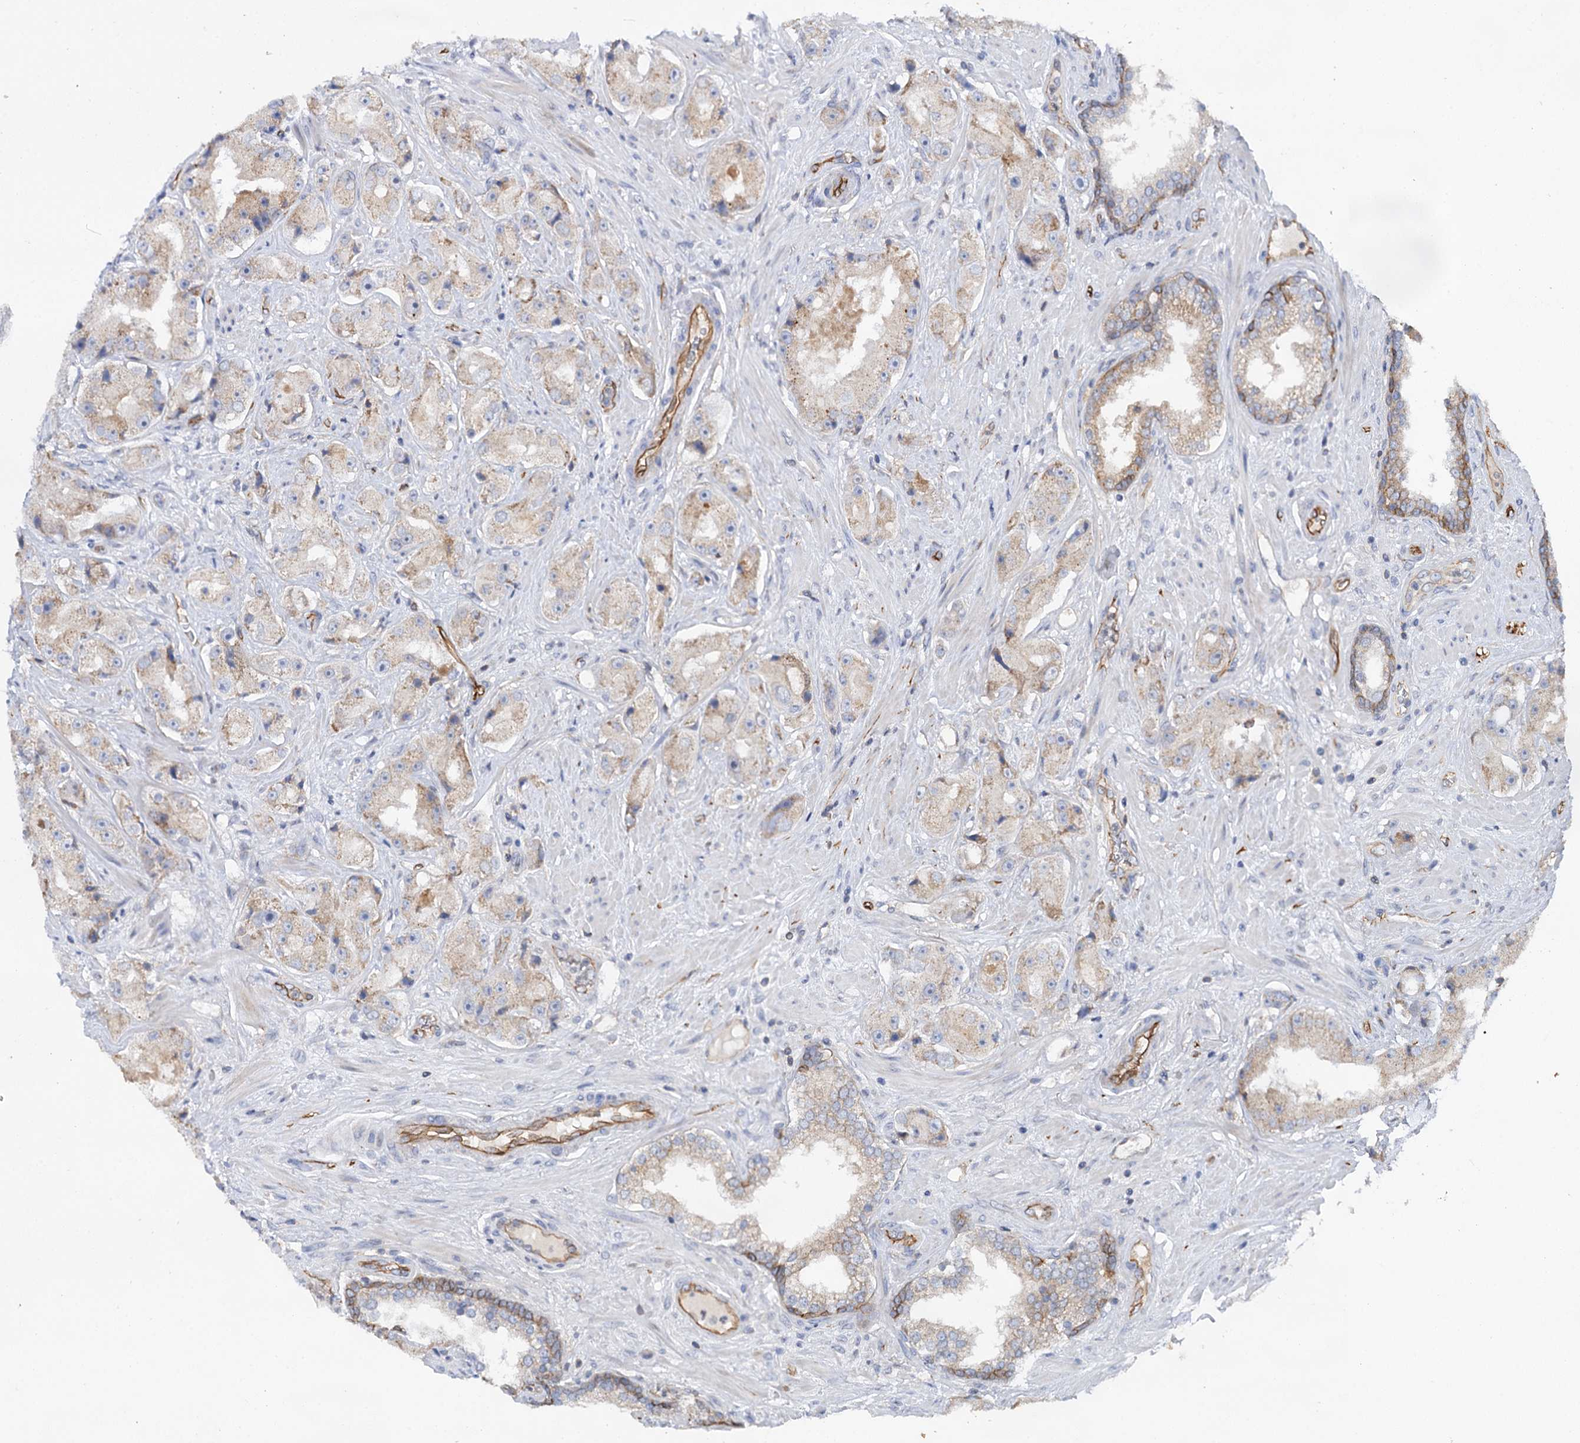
{"staining": {"intensity": "weak", "quantity": "25%-75%", "location": "cytoplasmic/membranous"}, "tissue": "prostate cancer", "cell_type": "Tumor cells", "image_type": "cancer", "snomed": [{"axis": "morphology", "description": "Adenocarcinoma, High grade"}, {"axis": "topography", "description": "Prostate"}], "caption": "This micrograph exhibits immunohistochemistry (IHC) staining of human prostate high-grade adenocarcinoma, with low weak cytoplasmic/membranous staining in approximately 25%-75% of tumor cells.", "gene": "ABLIM1", "patient": {"sex": "male", "age": 73}}